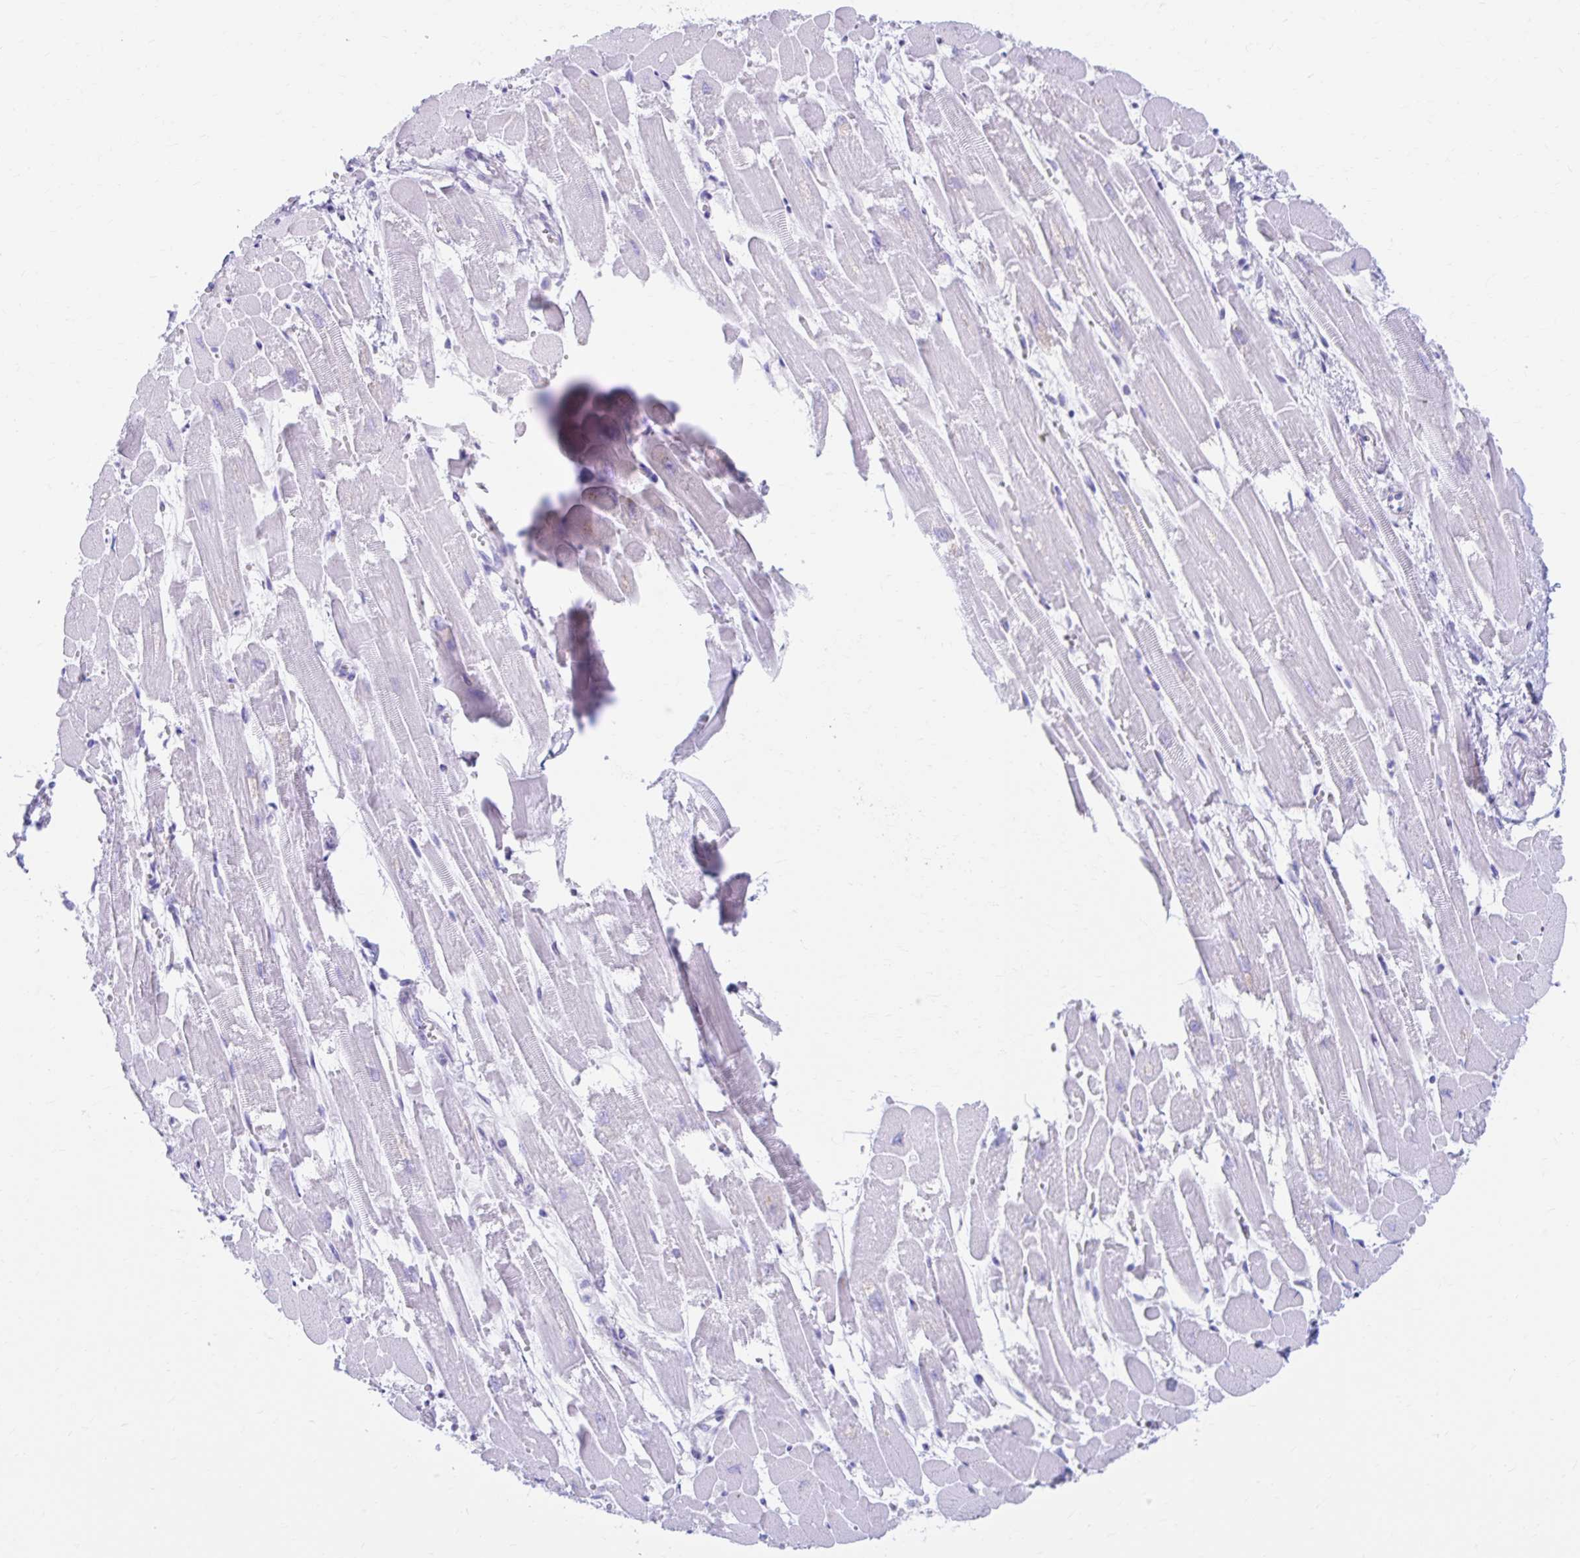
{"staining": {"intensity": "negative", "quantity": "none", "location": "none"}, "tissue": "heart muscle", "cell_type": "Cardiomyocytes", "image_type": "normal", "snomed": [{"axis": "morphology", "description": "Normal tissue, NOS"}, {"axis": "topography", "description": "Heart"}], "caption": "Micrograph shows no protein expression in cardiomyocytes of benign heart muscle. The staining was performed using DAB to visualize the protein expression in brown, while the nuclei were stained in blue with hematoxylin (Magnification: 20x).", "gene": "NSG2", "patient": {"sex": "female", "age": 52}}